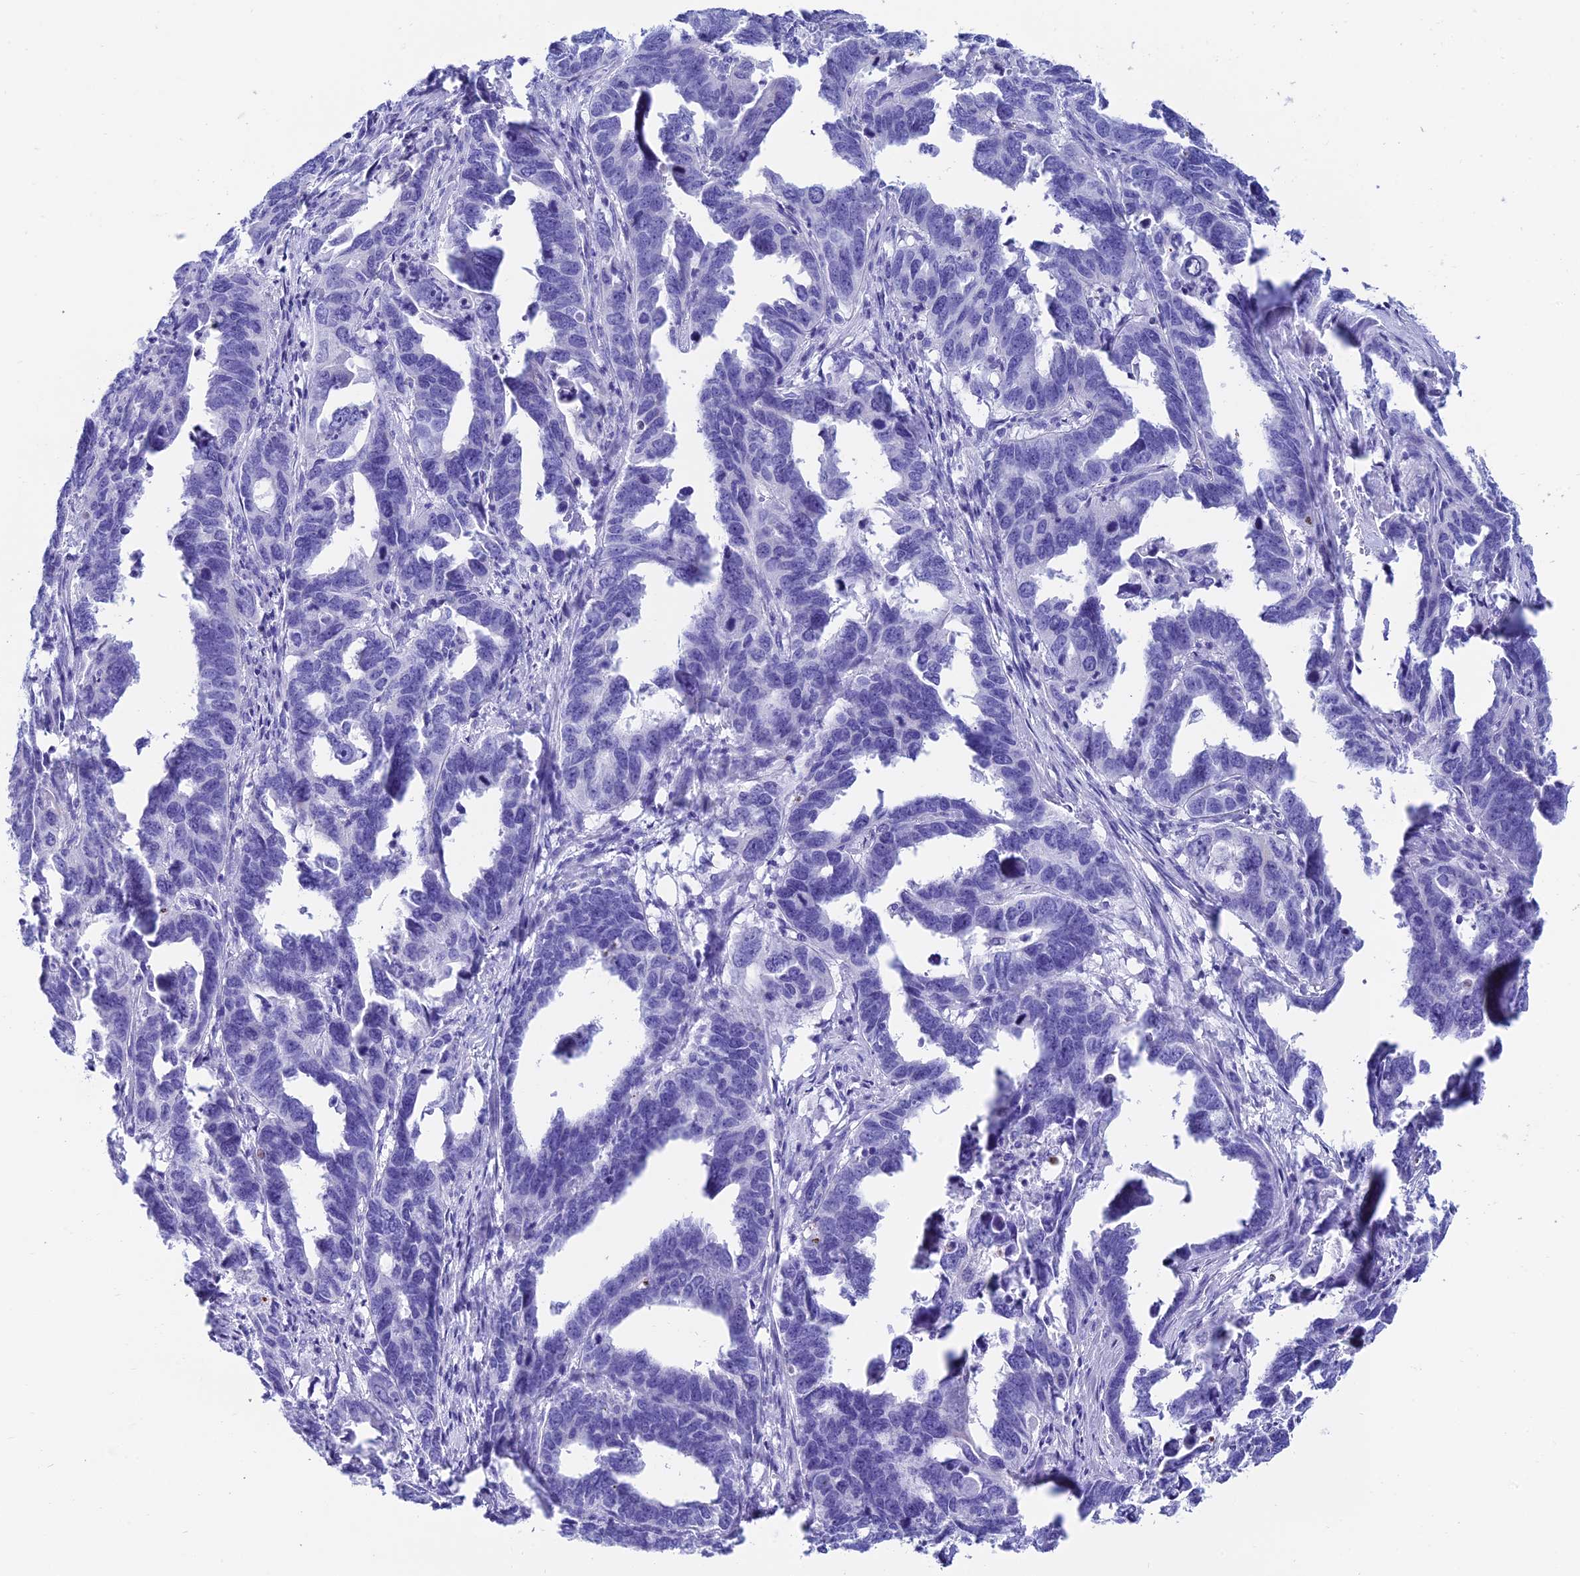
{"staining": {"intensity": "negative", "quantity": "none", "location": "none"}, "tissue": "endometrial cancer", "cell_type": "Tumor cells", "image_type": "cancer", "snomed": [{"axis": "morphology", "description": "Adenocarcinoma, NOS"}, {"axis": "topography", "description": "Endometrium"}], "caption": "Endometrial cancer stained for a protein using immunohistochemistry demonstrates no positivity tumor cells.", "gene": "REEP4", "patient": {"sex": "female", "age": 65}}